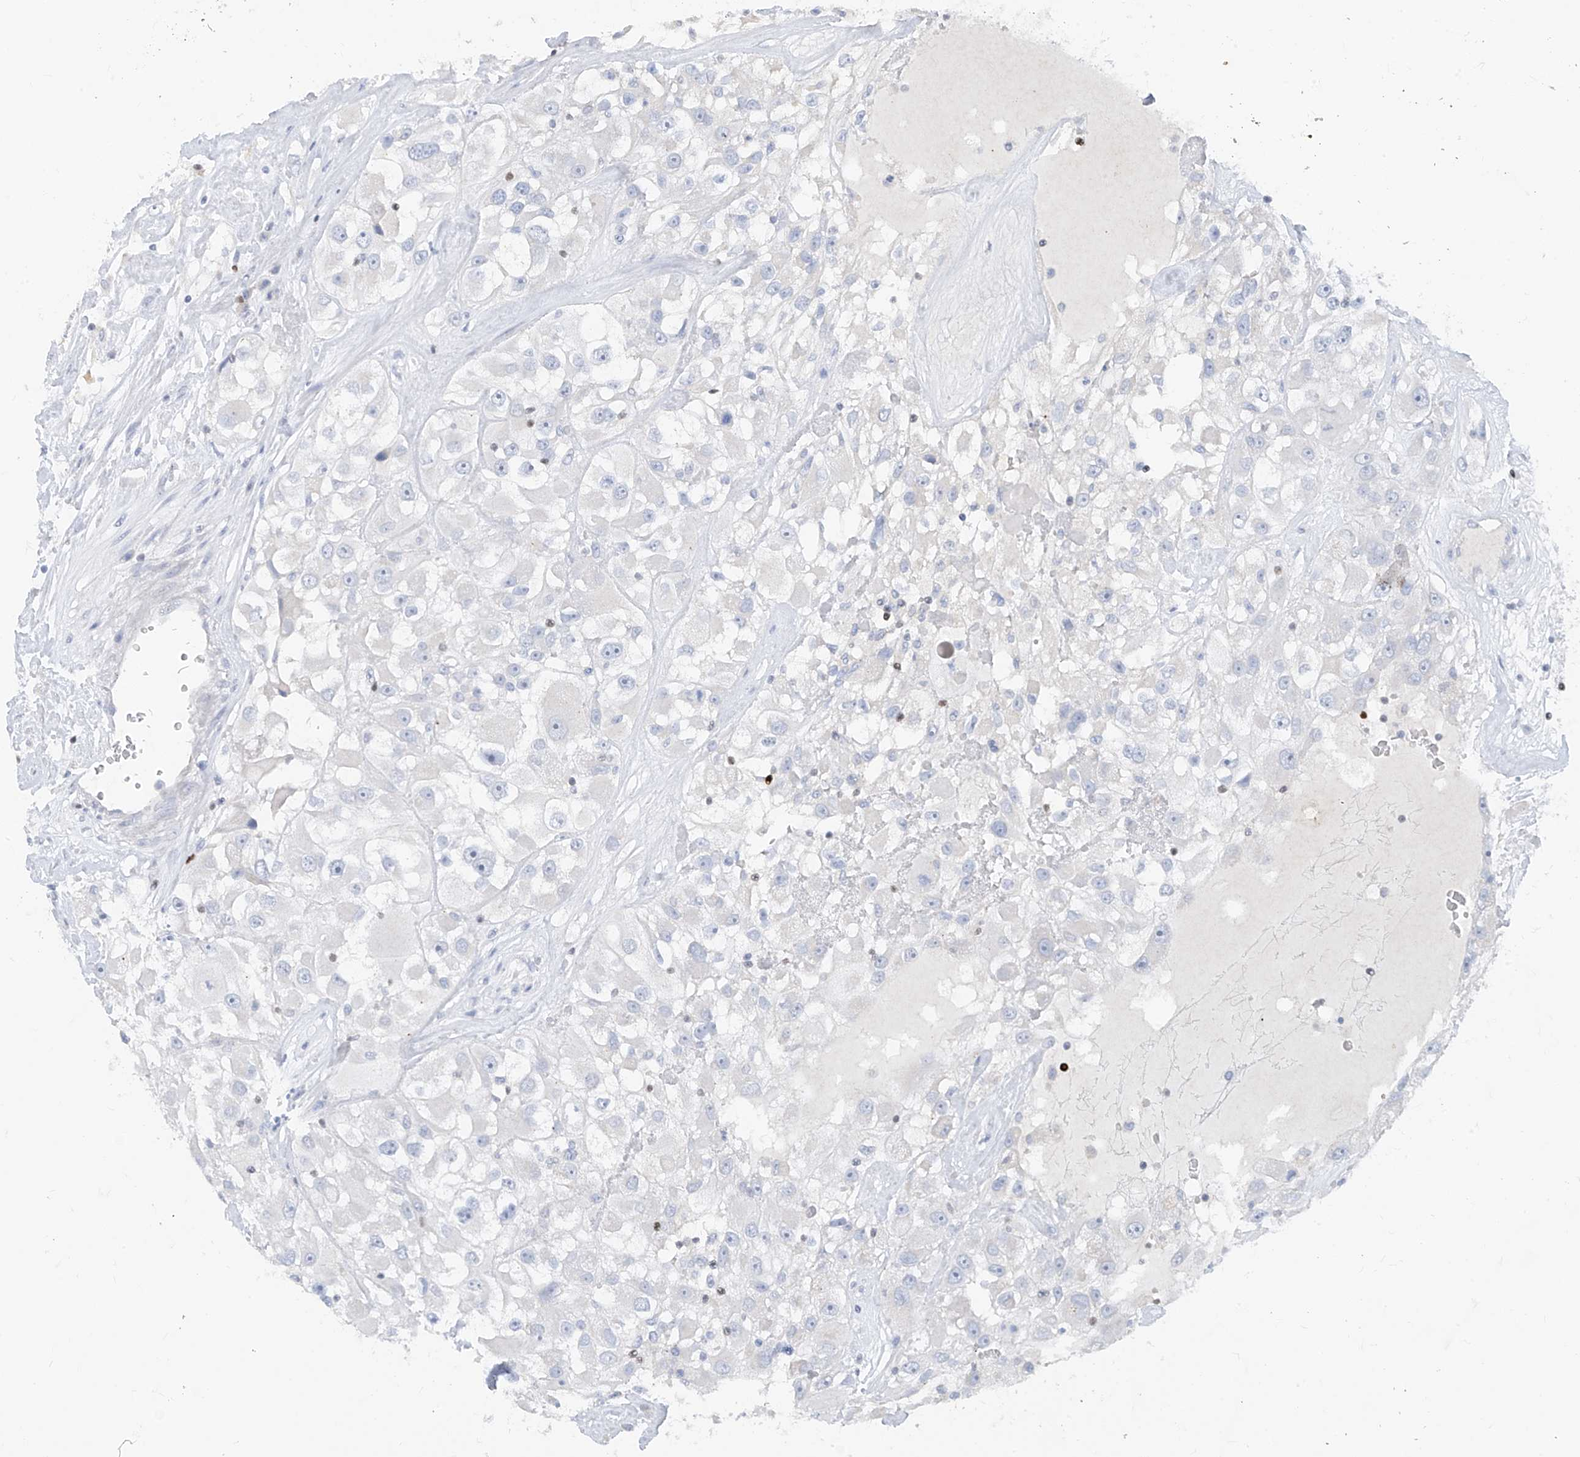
{"staining": {"intensity": "negative", "quantity": "none", "location": "none"}, "tissue": "renal cancer", "cell_type": "Tumor cells", "image_type": "cancer", "snomed": [{"axis": "morphology", "description": "Adenocarcinoma, NOS"}, {"axis": "topography", "description": "Kidney"}], "caption": "Immunohistochemistry (IHC) of adenocarcinoma (renal) shows no positivity in tumor cells.", "gene": "TBX21", "patient": {"sex": "female", "age": 52}}